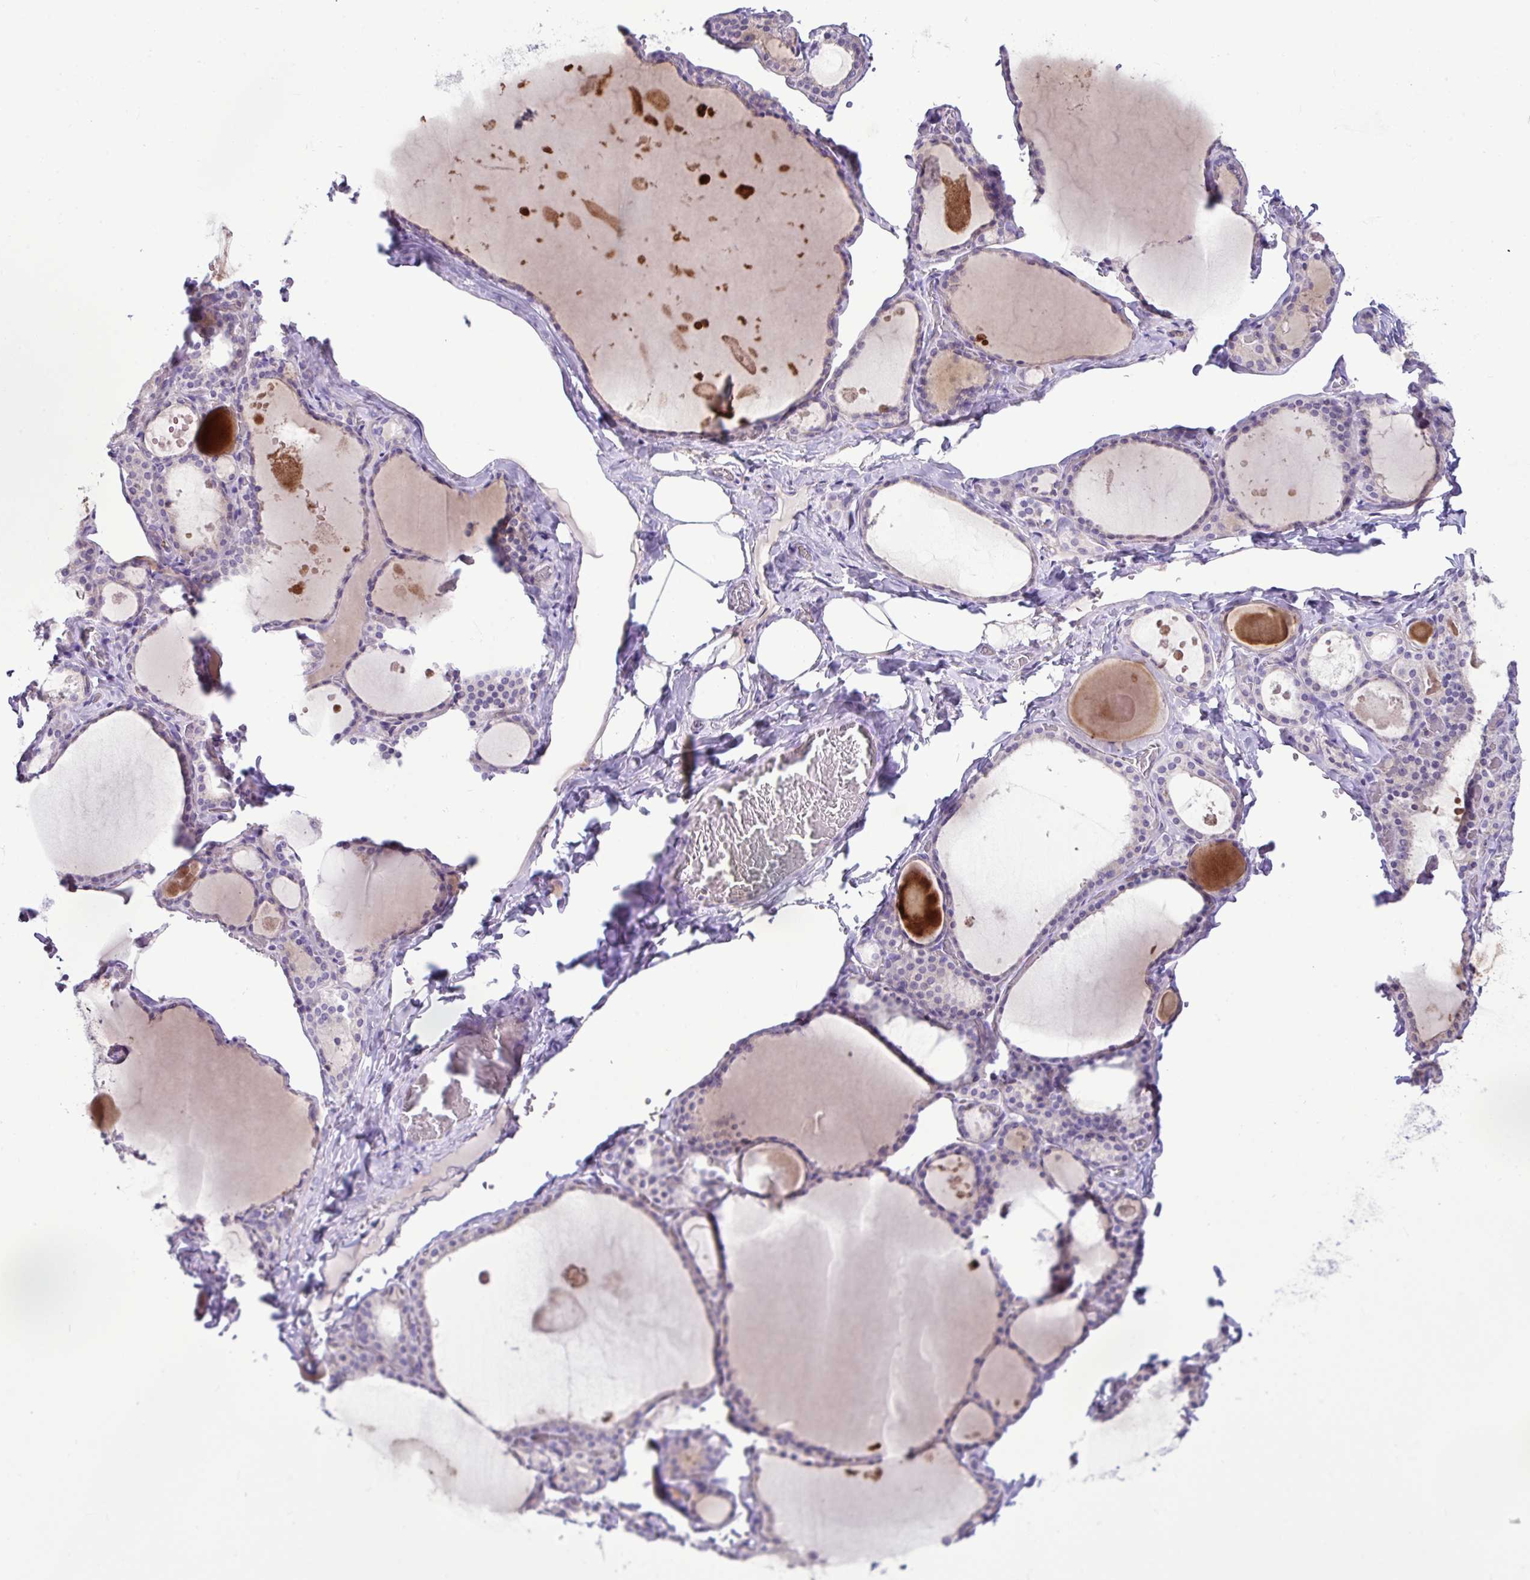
{"staining": {"intensity": "weak", "quantity": "<25%", "location": "cytoplasmic/membranous"}, "tissue": "thyroid gland", "cell_type": "Glandular cells", "image_type": "normal", "snomed": [{"axis": "morphology", "description": "Normal tissue, NOS"}, {"axis": "topography", "description": "Thyroid gland"}], "caption": "Glandular cells are negative for protein expression in benign human thyroid gland. (DAB (3,3'-diaminobenzidine) IHC with hematoxylin counter stain).", "gene": "D2HGDH", "patient": {"sex": "male", "age": 56}}